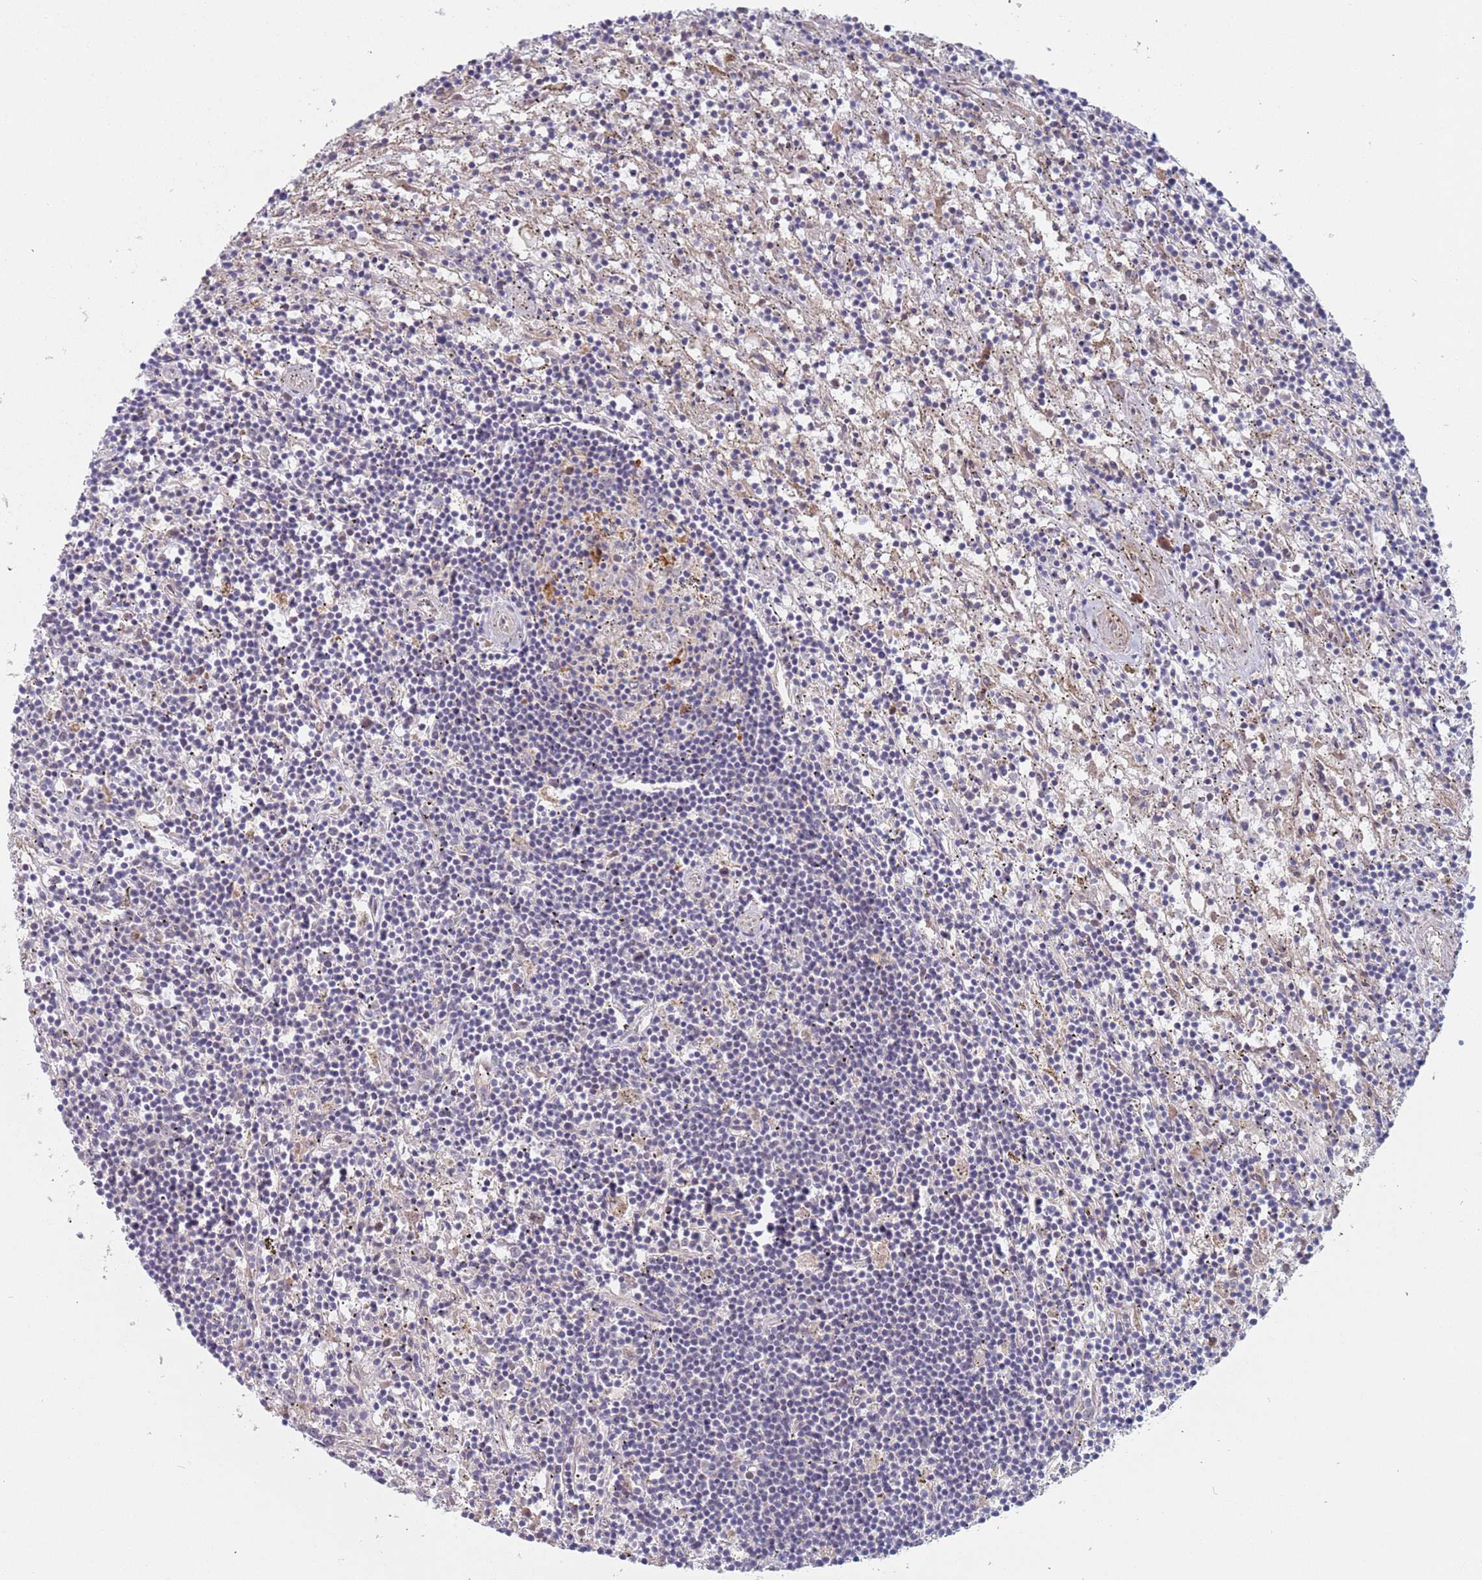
{"staining": {"intensity": "negative", "quantity": "none", "location": "none"}, "tissue": "lymphoma", "cell_type": "Tumor cells", "image_type": "cancer", "snomed": [{"axis": "morphology", "description": "Malignant lymphoma, non-Hodgkin's type, Low grade"}, {"axis": "topography", "description": "Spleen"}], "caption": "A photomicrograph of malignant lymphoma, non-Hodgkin's type (low-grade) stained for a protein reveals no brown staining in tumor cells.", "gene": "ZNF140", "patient": {"sex": "male", "age": 76}}